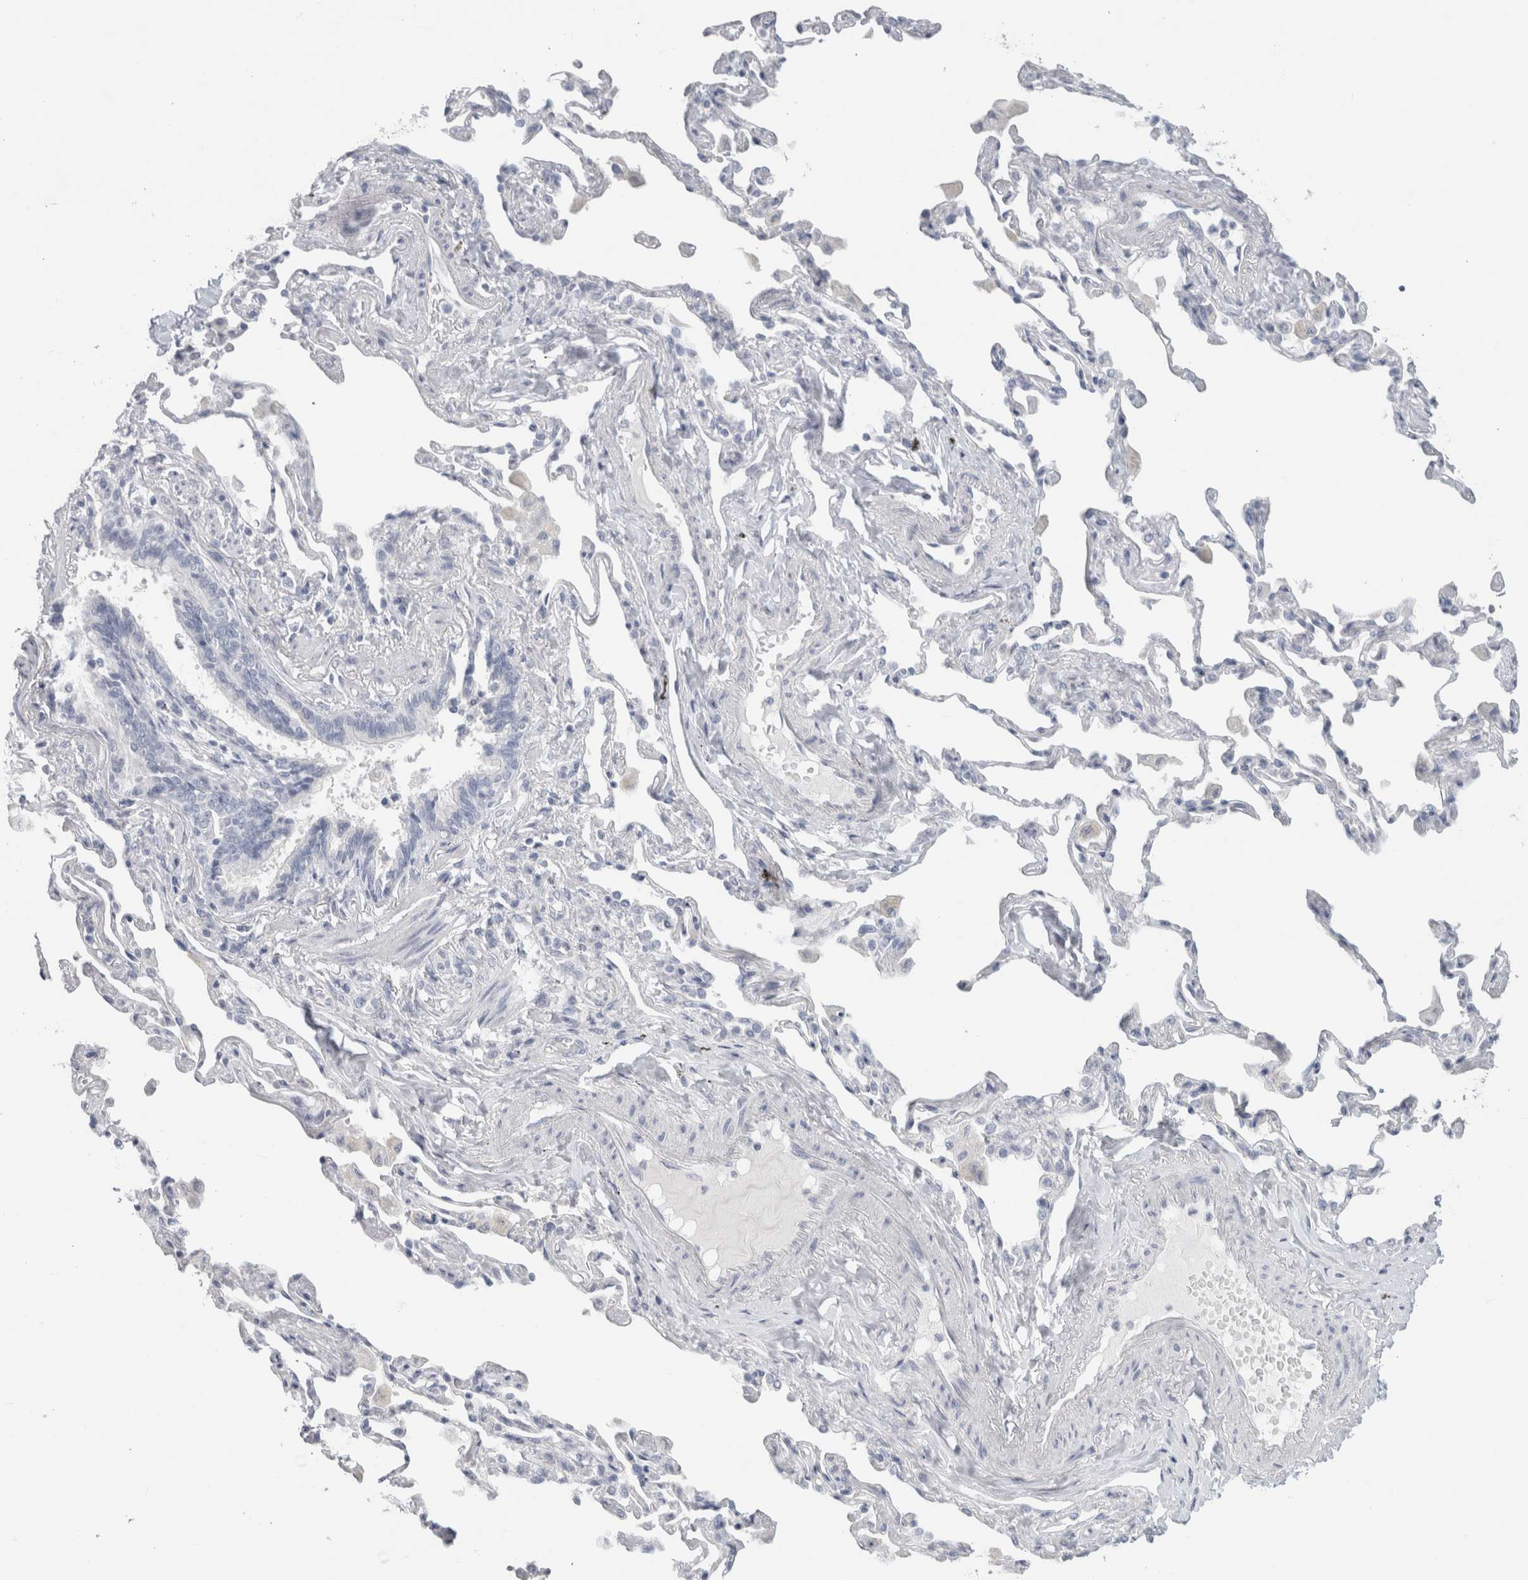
{"staining": {"intensity": "negative", "quantity": "none", "location": "none"}, "tissue": "bronchus", "cell_type": "Respiratory epithelial cells", "image_type": "normal", "snomed": [{"axis": "morphology", "description": "Normal tissue, NOS"}, {"axis": "morphology", "description": "Inflammation, NOS"}, {"axis": "topography", "description": "Bronchus"}, {"axis": "topography", "description": "Lung"}], "caption": "IHC histopathology image of unremarkable human bronchus stained for a protein (brown), which shows no staining in respiratory epithelial cells. (DAB immunohistochemistry visualized using brightfield microscopy, high magnification).", "gene": "SLC6A1", "patient": {"sex": "female", "age": 46}}